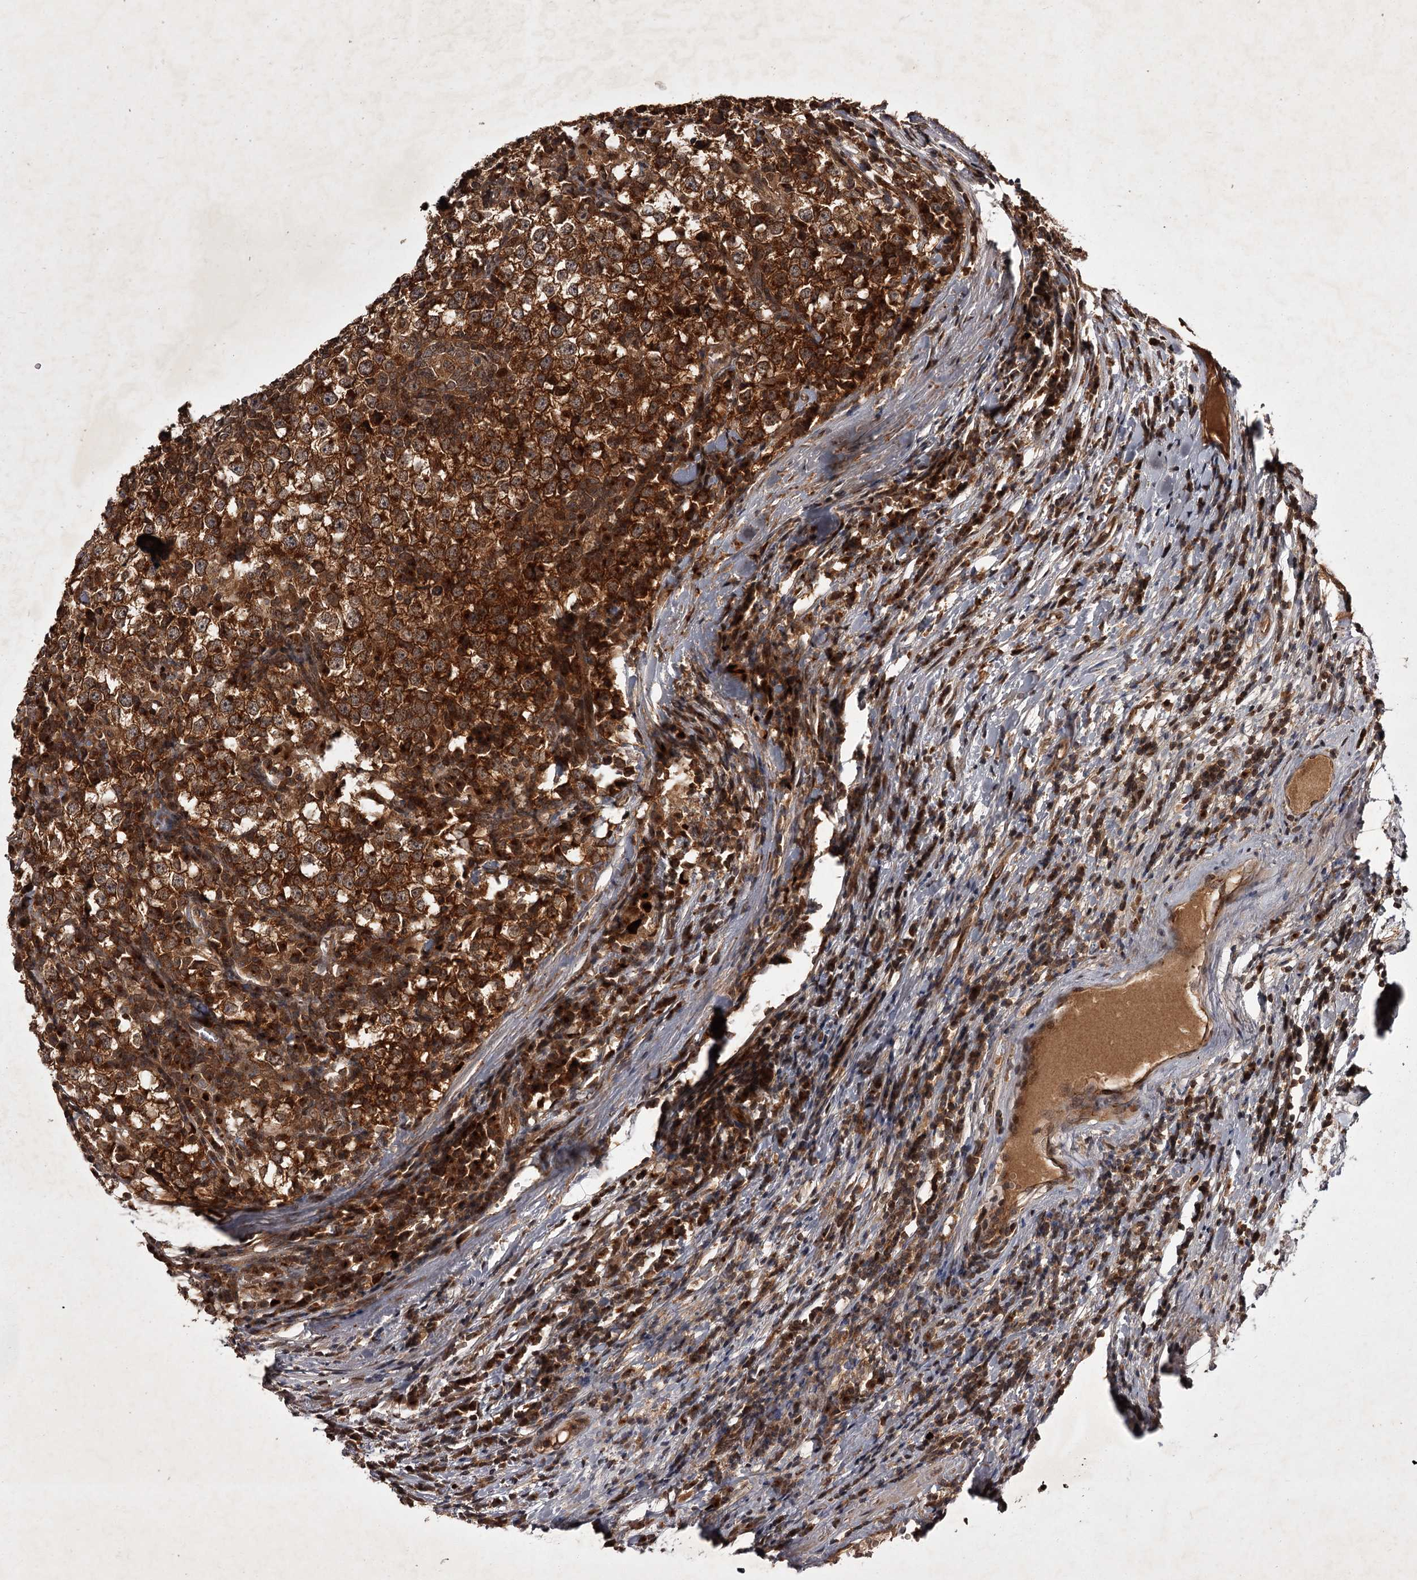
{"staining": {"intensity": "strong", "quantity": ">75%", "location": "cytoplasmic/membranous"}, "tissue": "testis cancer", "cell_type": "Tumor cells", "image_type": "cancer", "snomed": [{"axis": "morphology", "description": "Seminoma, NOS"}, {"axis": "topography", "description": "Testis"}], "caption": "Seminoma (testis) stained for a protein demonstrates strong cytoplasmic/membranous positivity in tumor cells.", "gene": "TBC1D23", "patient": {"sex": "male", "age": 65}}